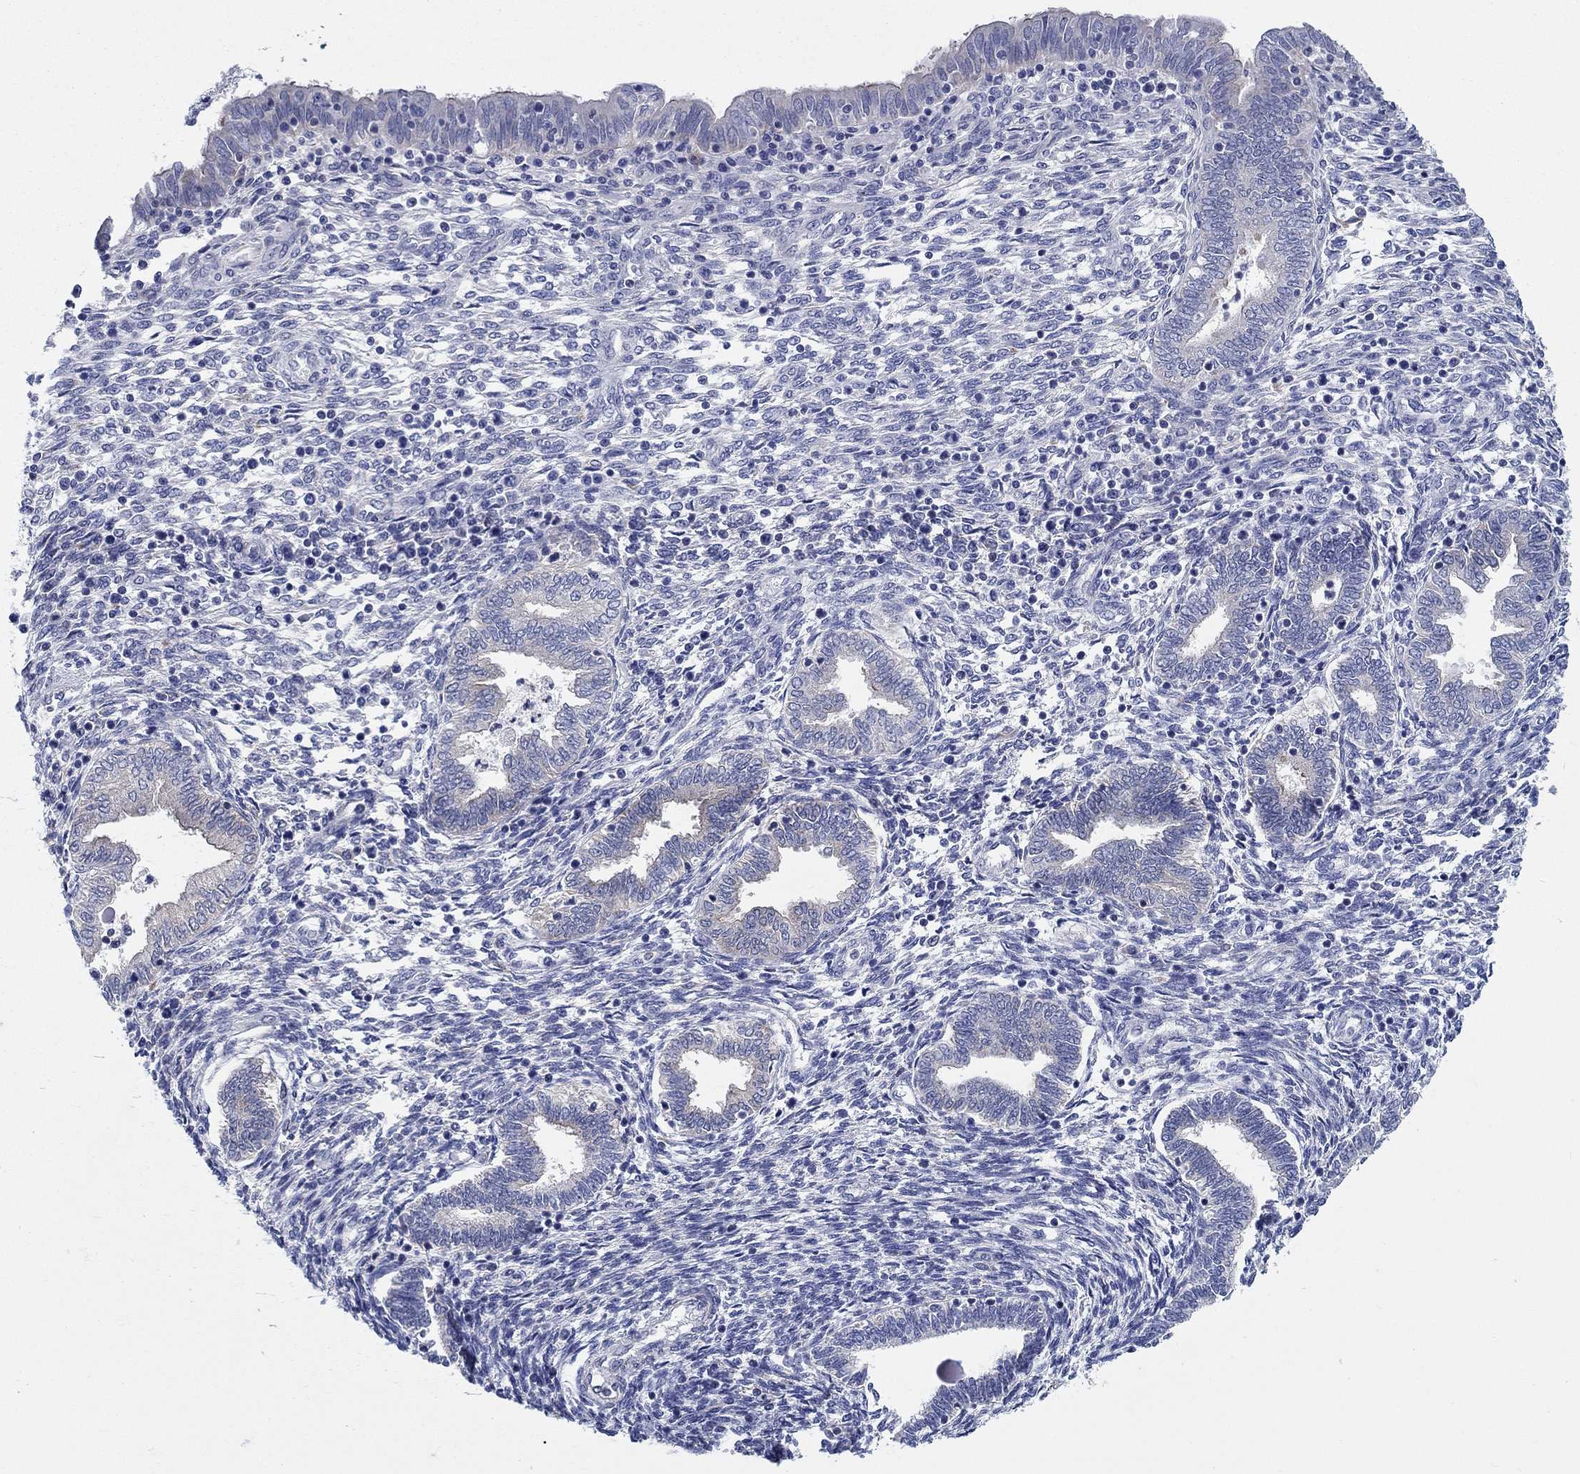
{"staining": {"intensity": "negative", "quantity": "none", "location": "none"}, "tissue": "endometrium", "cell_type": "Cells in endometrial stroma", "image_type": "normal", "snomed": [{"axis": "morphology", "description": "Normal tissue, NOS"}, {"axis": "topography", "description": "Endometrium"}], "caption": "Immunohistochemical staining of normal human endometrium demonstrates no significant positivity in cells in endometrial stroma.", "gene": "RAP1GAP", "patient": {"sex": "female", "age": 42}}